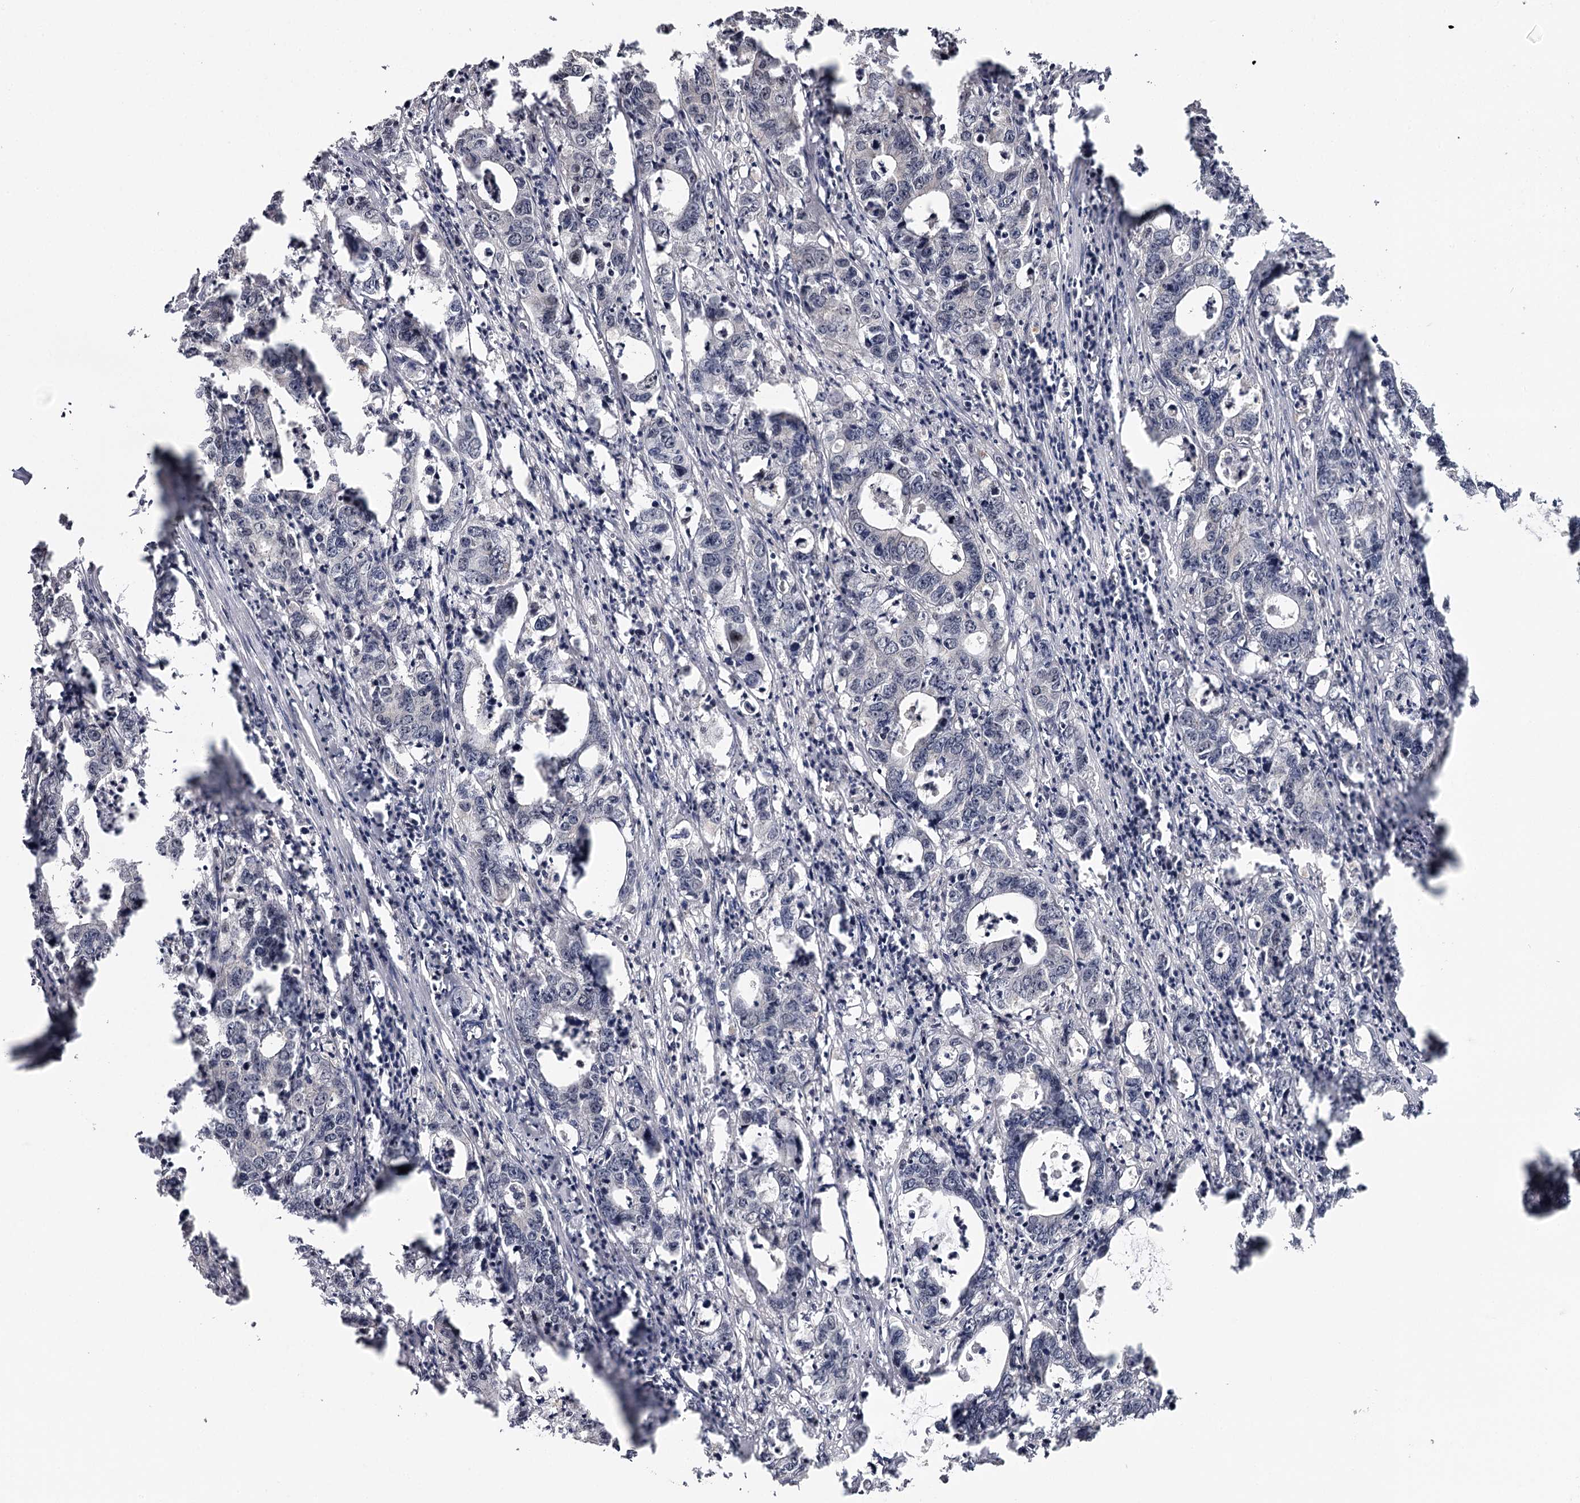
{"staining": {"intensity": "negative", "quantity": "none", "location": "none"}, "tissue": "colorectal cancer", "cell_type": "Tumor cells", "image_type": "cancer", "snomed": [{"axis": "morphology", "description": "Adenocarcinoma, NOS"}, {"axis": "topography", "description": "Colon"}], "caption": "Tumor cells show no significant protein positivity in adenocarcinoma (colorectal).", "gene": "GTSF1", "patient": {"sex": "female", "age": 75}}